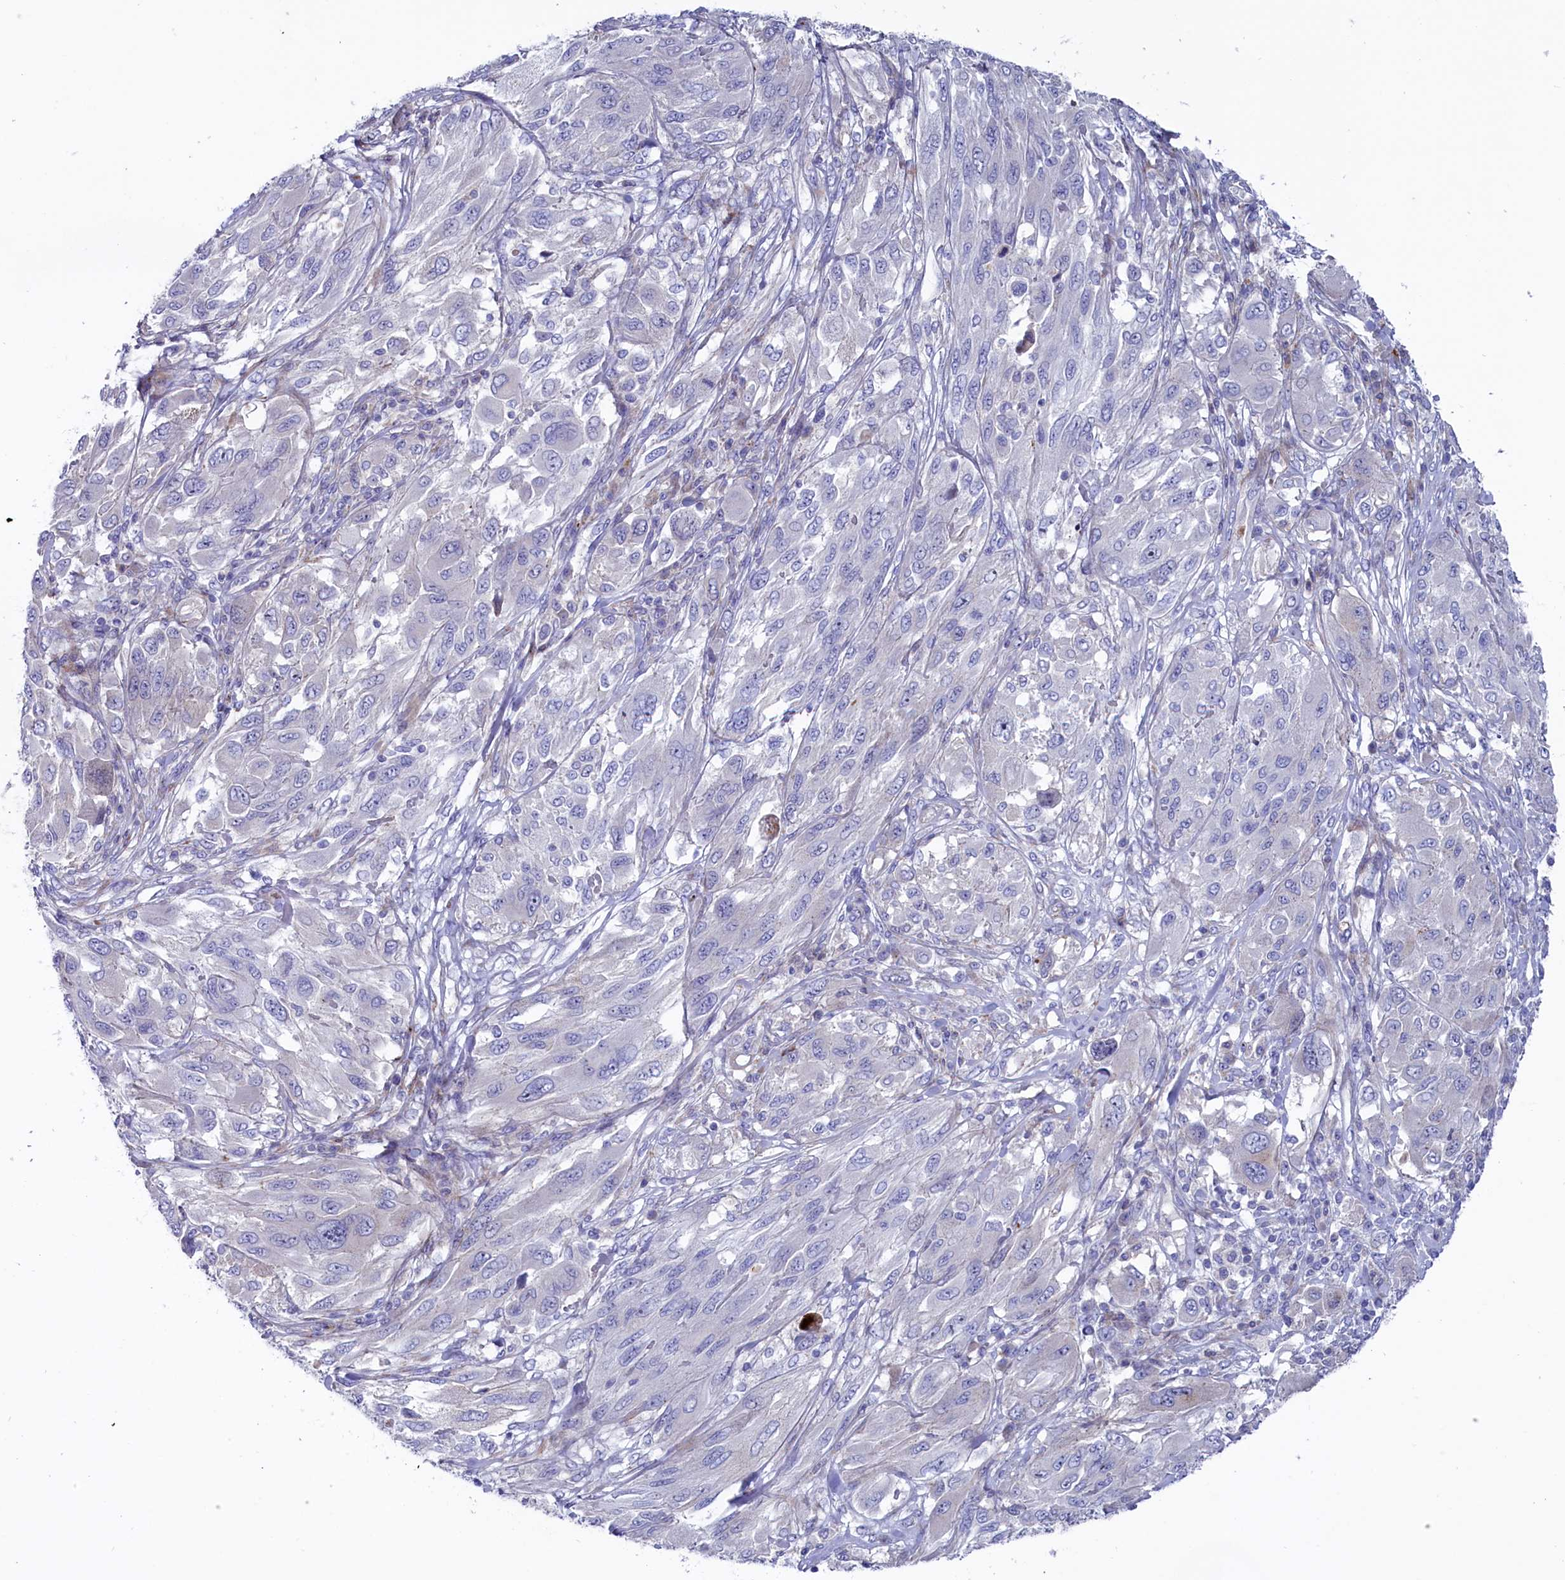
{"staining": {"intensity": "negative", "quantity": "none", "location": "none"}, "tissue": "melanoma", "cell_type": "Tumor cells", "image_type": "cancer", "snomed": [{"axis": "morphology", "description": "Malignant melanoma, NOS"}, {"axis": "topography", "description": "Skin"}], "caption": "This micrograph is of malignant melanoma stained with immunohistochemistry to label a protein in brown with the nuclei are counter-stained blue. There is no expression in tumor cells.", "gene": "NUDT7", "patient": {"sex": "female", "age": 91}}